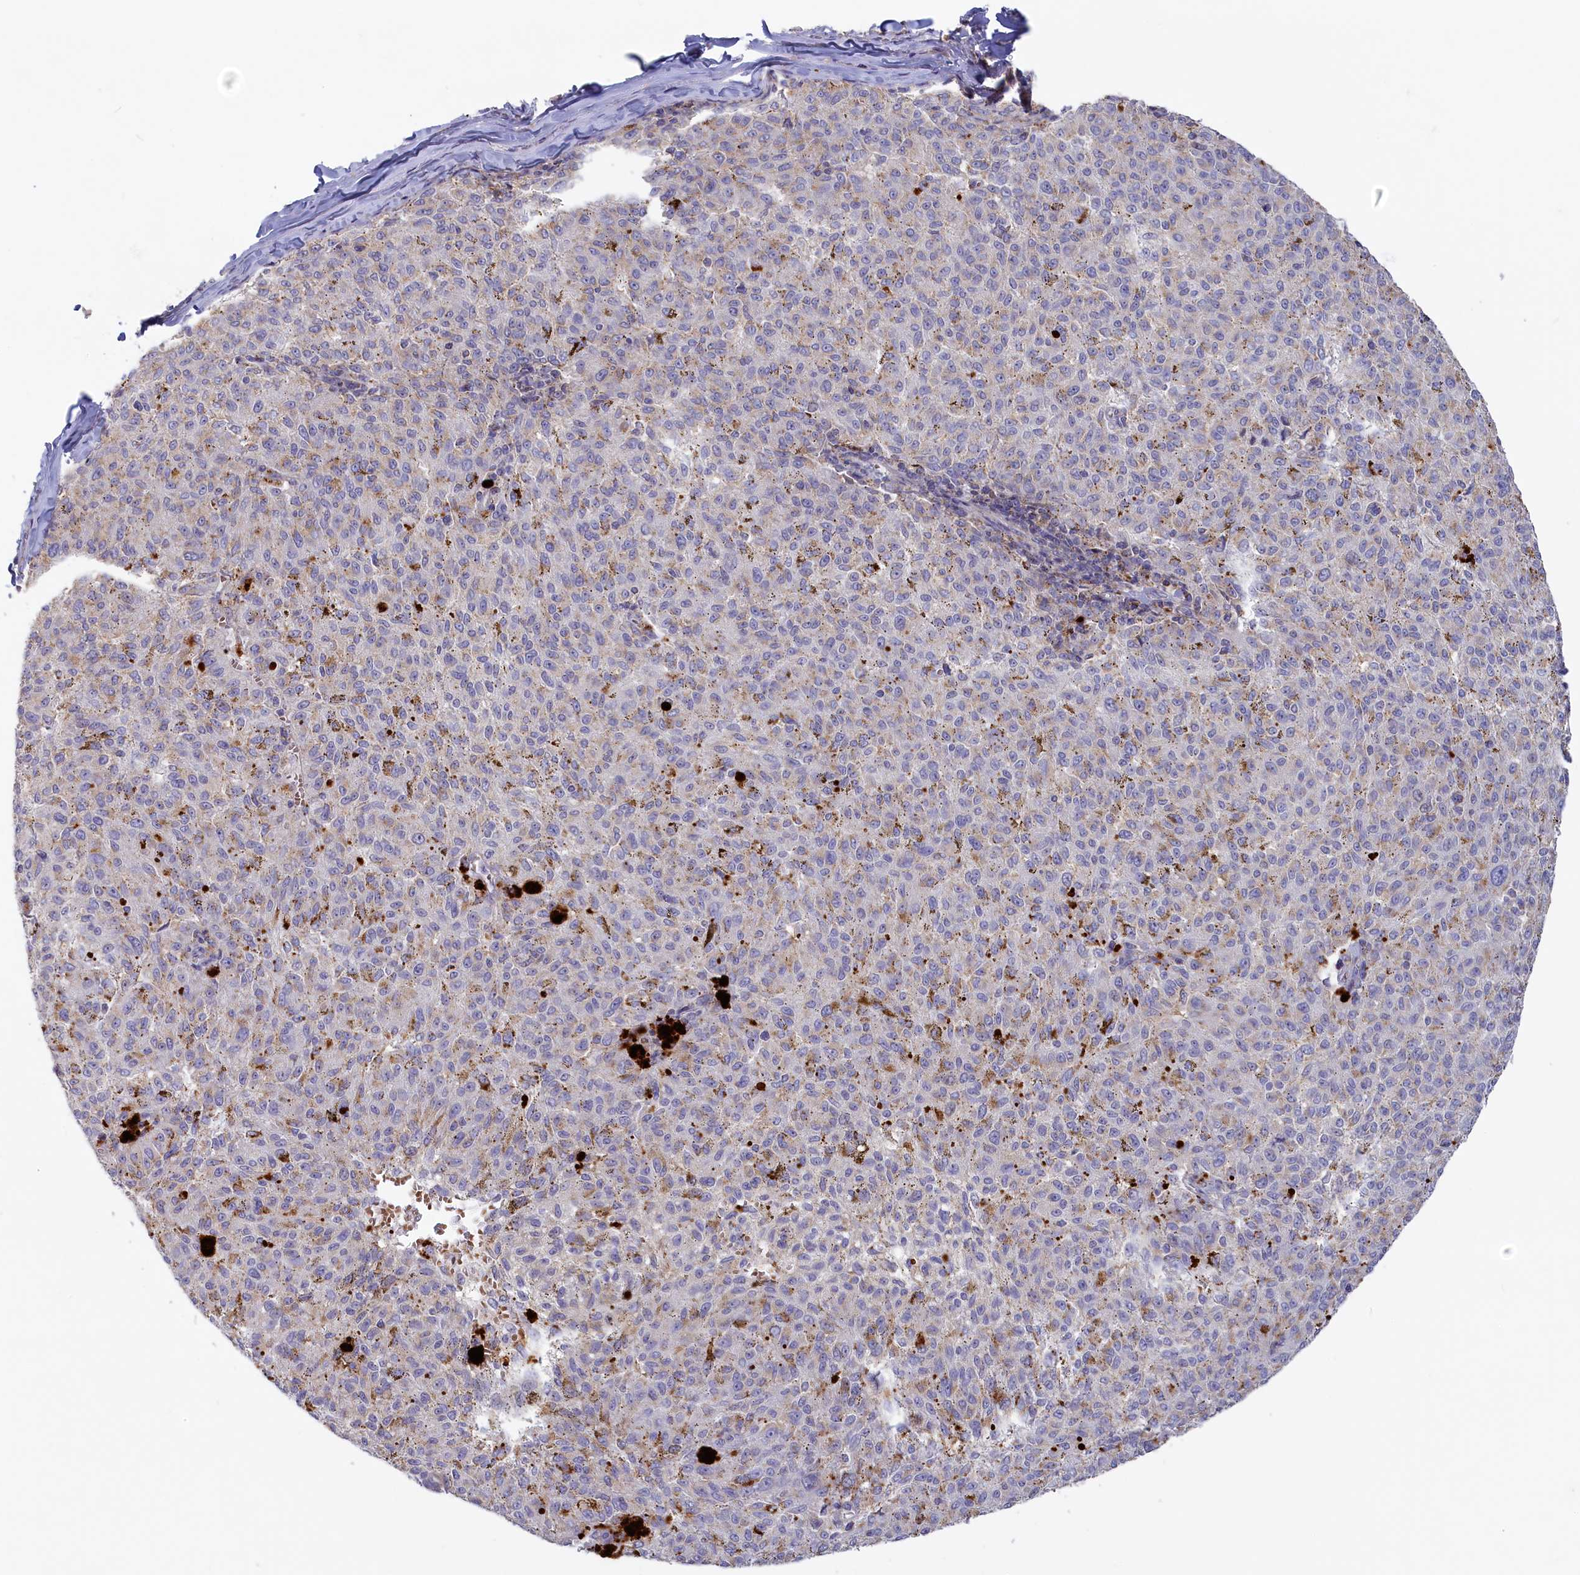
{"staining": {"intensity": "weak", "quantity": "25%-75%", "location": "cytoplasmic/membranous"}, "tissue": "melanoma", "cell_type": "Tumor cells", "image_type": "cancer", "snomed": [{"axis": "morphology", "description": "Malignant melanoma, NOS"}, {"axis": "topography", "description": "Skin"}], "caption": "Immunohistochemistry of malignant melanoma demonstrates low levels of weak cytoplasmic/membranous staining in about 25%-75% of tumor cells.", "gene": "HYKK", "patient": {"sex": "female", "age": 72}}